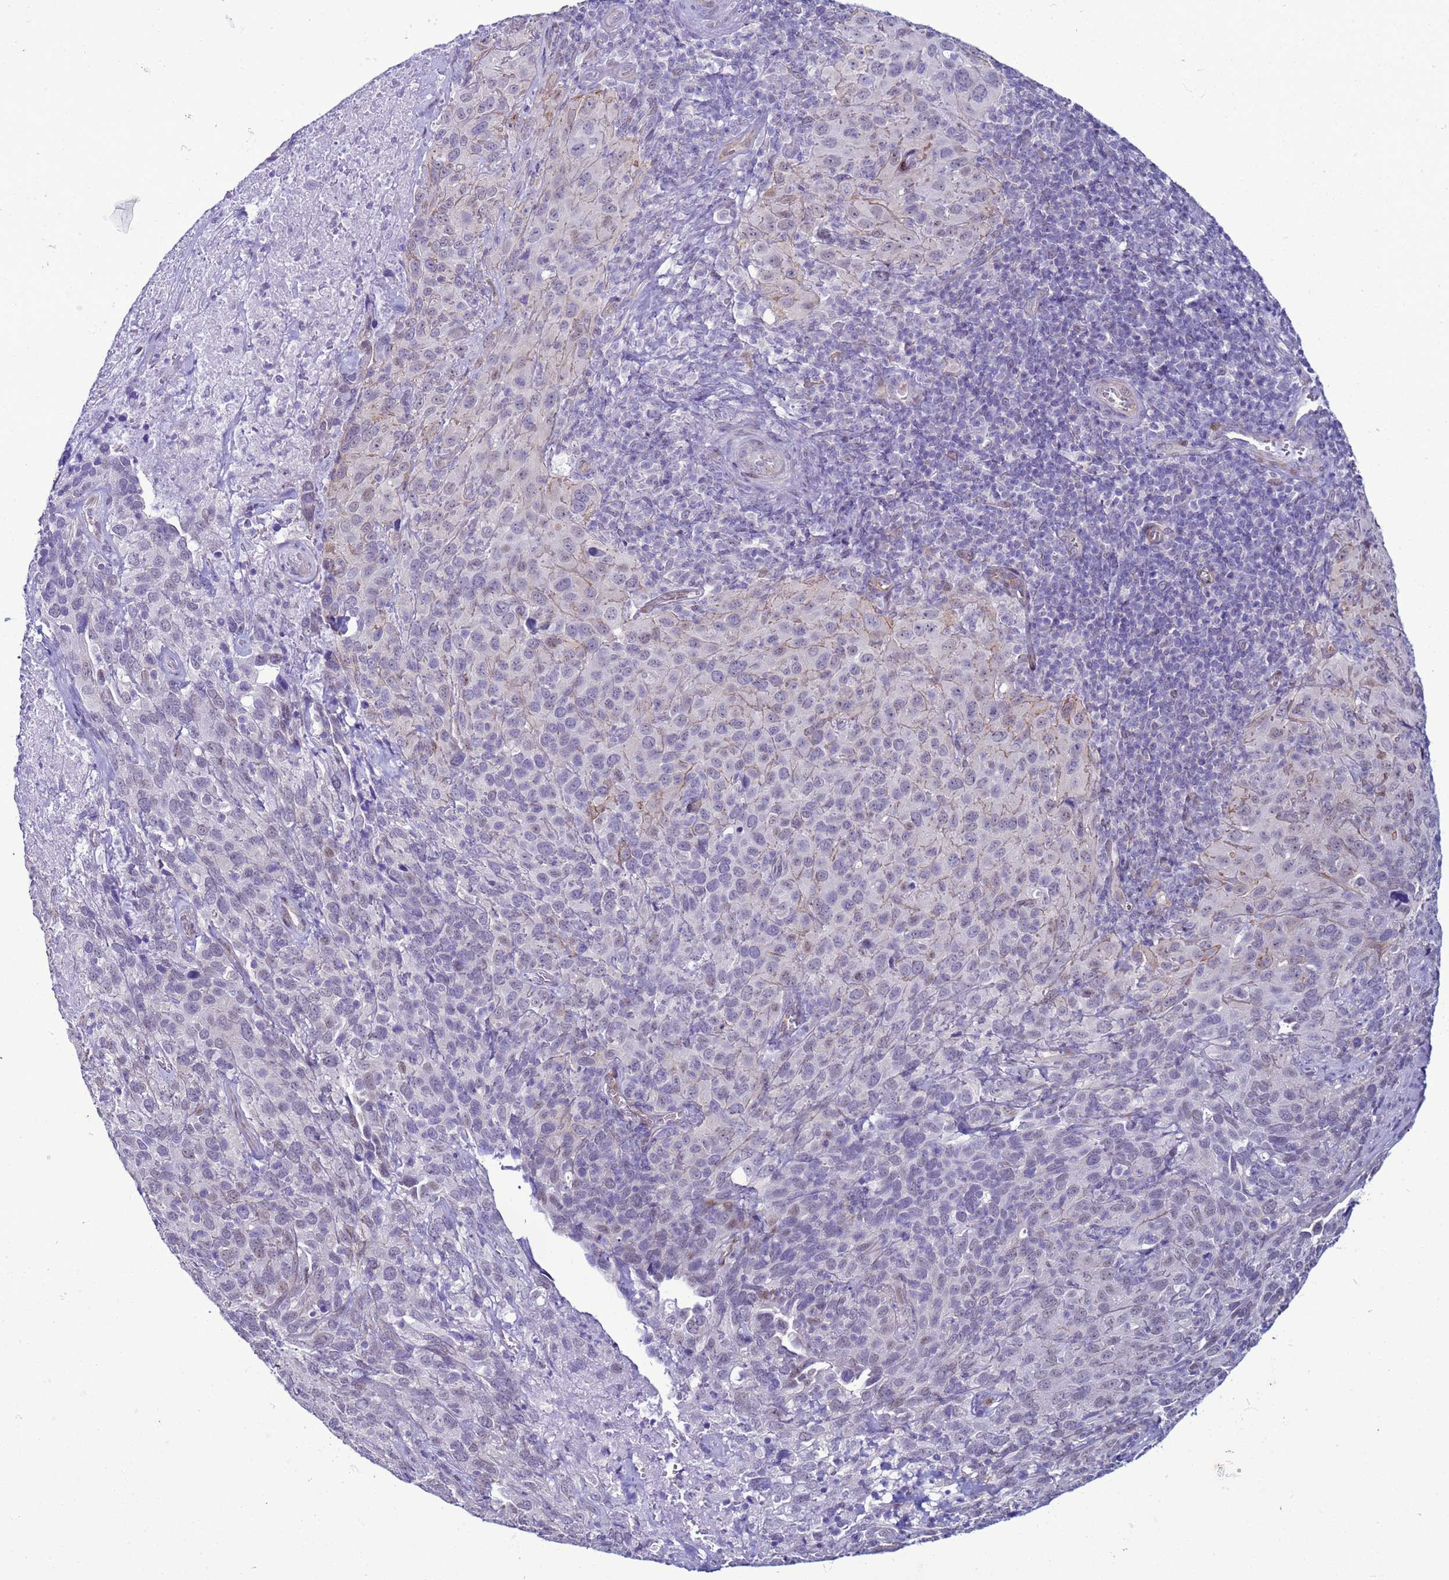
{"staining": {"intensity": "weak", "quantity": "<25%", "location": "nuclear"}, "tissue": "cervical cancer", "cell_type": "Tumor cells", "image_type": "cancer", "snomed": [{"axis": "morphology", "description": "Squamous cell carcinoma, NOS"}, {"axis": "topography", "description": "Cervix"}], "caption": "High magnification brightfield microscopy of cervical cancer stained with DAB (3,3'-diaminobenzidine) (brown) and counterstained with hematoxylin (blue): tumor cells show no significant staining.", "gene": "LRRC10B", "patient": {"sex": "female", "age": 51}}